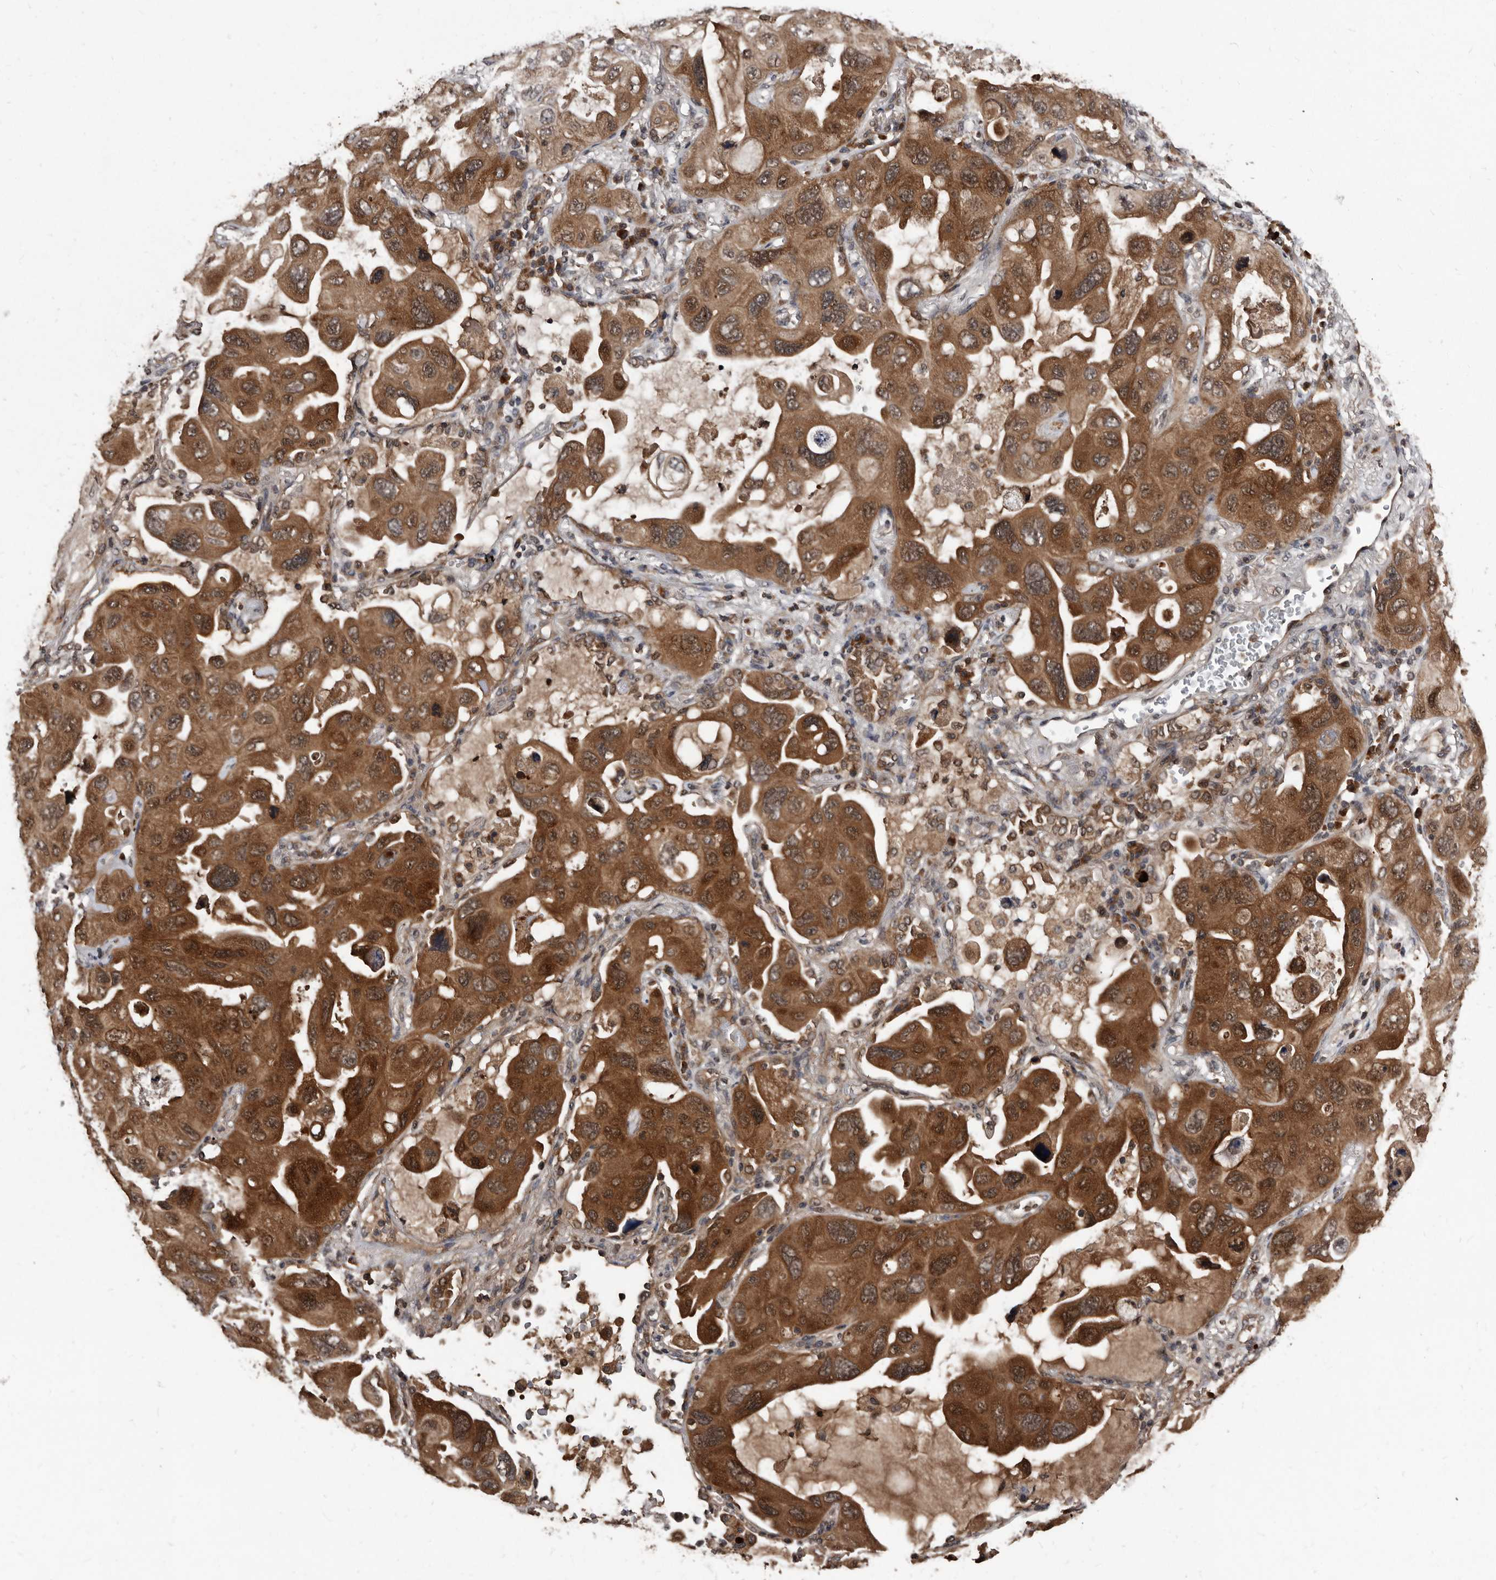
{"staining": {"intensity": "strong", "quantity": ">75%", "location": "cytoplasmic/membranous"}, "tissue": "lung cancer", "cell_type": "Tumor cells", "image_type": "cancer", "snomed": [{"axis": "morphology", "description": "Squamous cell carcinoma, NOS"}, {"axis": "topography", "description": "Lung"}], "caption": "This micrograph shows immunohistochemistry staining of human lung squamous cell carcinoma, with high strong cytoplasmic/membranous staining in approximately >75% of tumor cells.", "gene": "PMVK", "patient": {"sex": "female", "age": 73}}